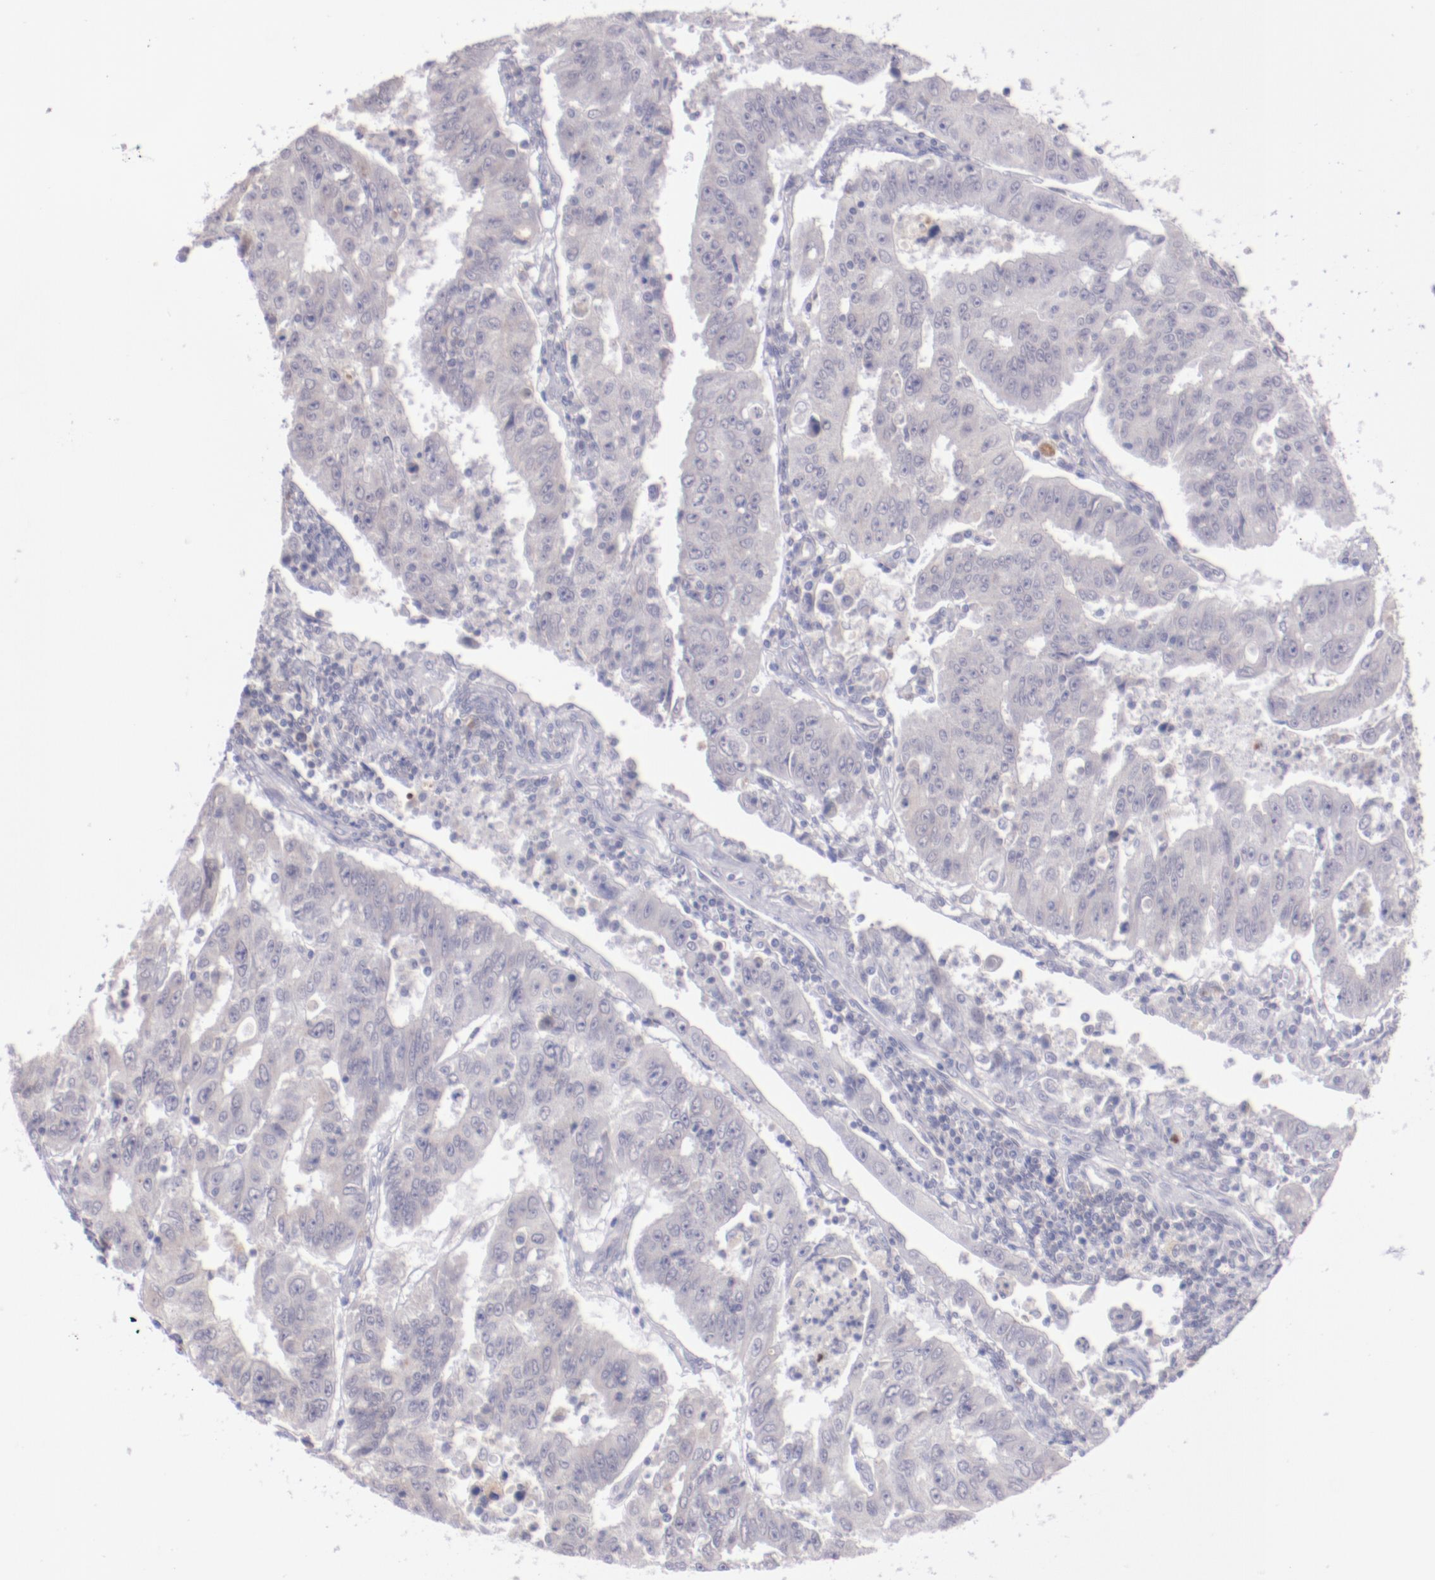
{"staining": {"intensity": "negative", "quantity": "none", "location": "none"}, "tissue": "endometrial cancer", "cell_type": "Tumor cells", "image_type": "cancer", "snomed": [{"axis": "morphology", "description": "Adenocarcinoma, NOS"}, {"axis": "topography", "description": "Endometrium"}], "caption": "Immunohistochemistry (IHC) histopathology image of human endometrial cancer (adenocarcinoma) stained for a protein (brown), which reveals no positivity in tumor cells.", "gene": "TRAF3", "patient": {"sex": "female", "age": 42}}